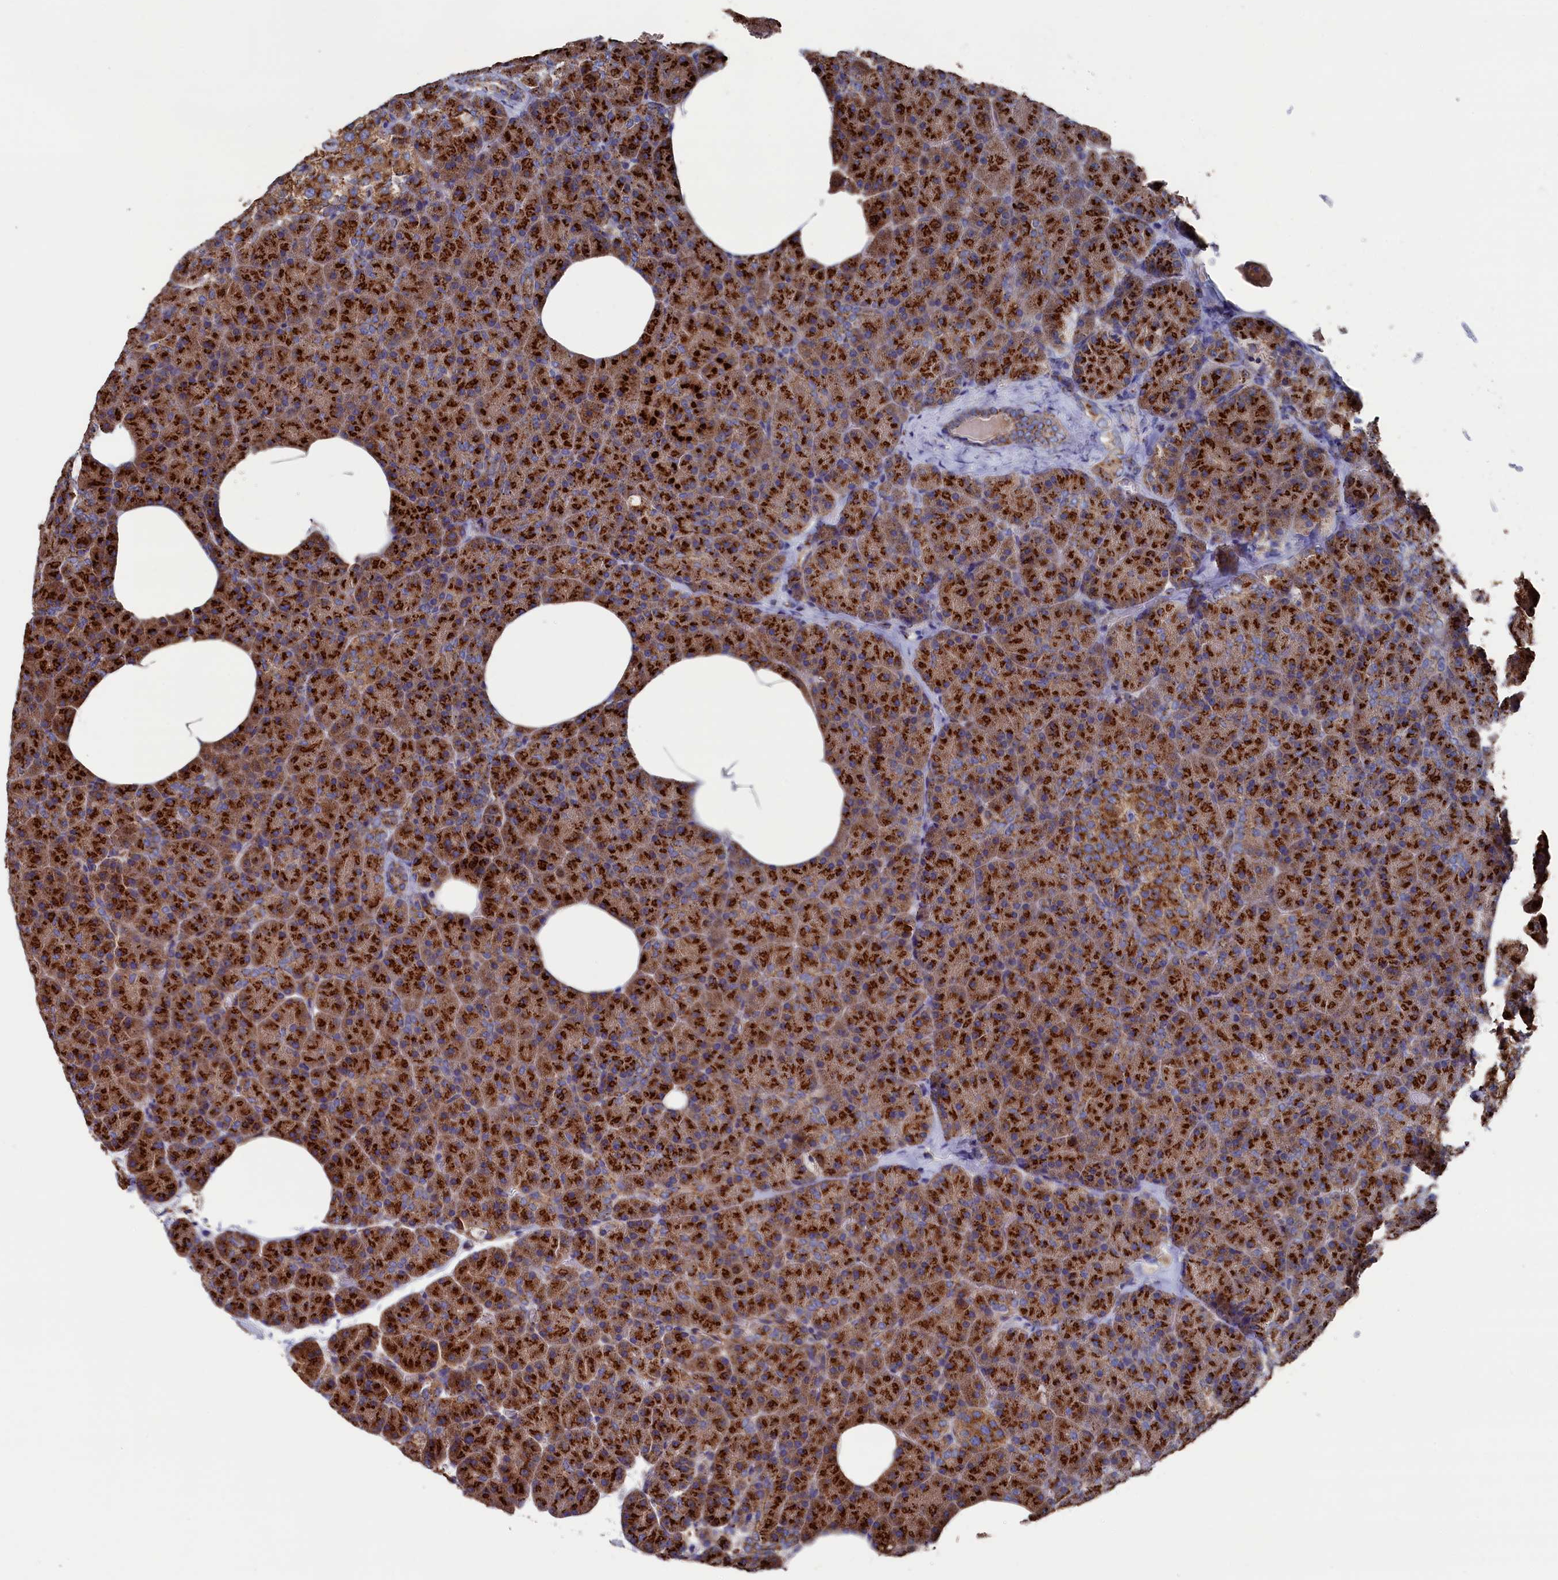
{"staining": {"intensity": "strong", "quantity": ">75%", "location": "cytoplasmic/membranous"}, "tissue": "pancreas", "cell_type": "Exocrine glandular cells", "image_type": "normal", "snomed": [{"axis": "morphology", "description": "Normal tissue, NOS"}, {"axis": "morphology", "description": "Carcinoid, malignant, NOS"}, {"axis": "topography", "description": "Pancreas"}], "caption": "An image of human pancreas stained for a protein demonstrates strong cytoplasmic/membranous brown staining in exocrine glandular cells.", "gene": "PRRC1", "patient": {"sex": "female", "age": 35}}